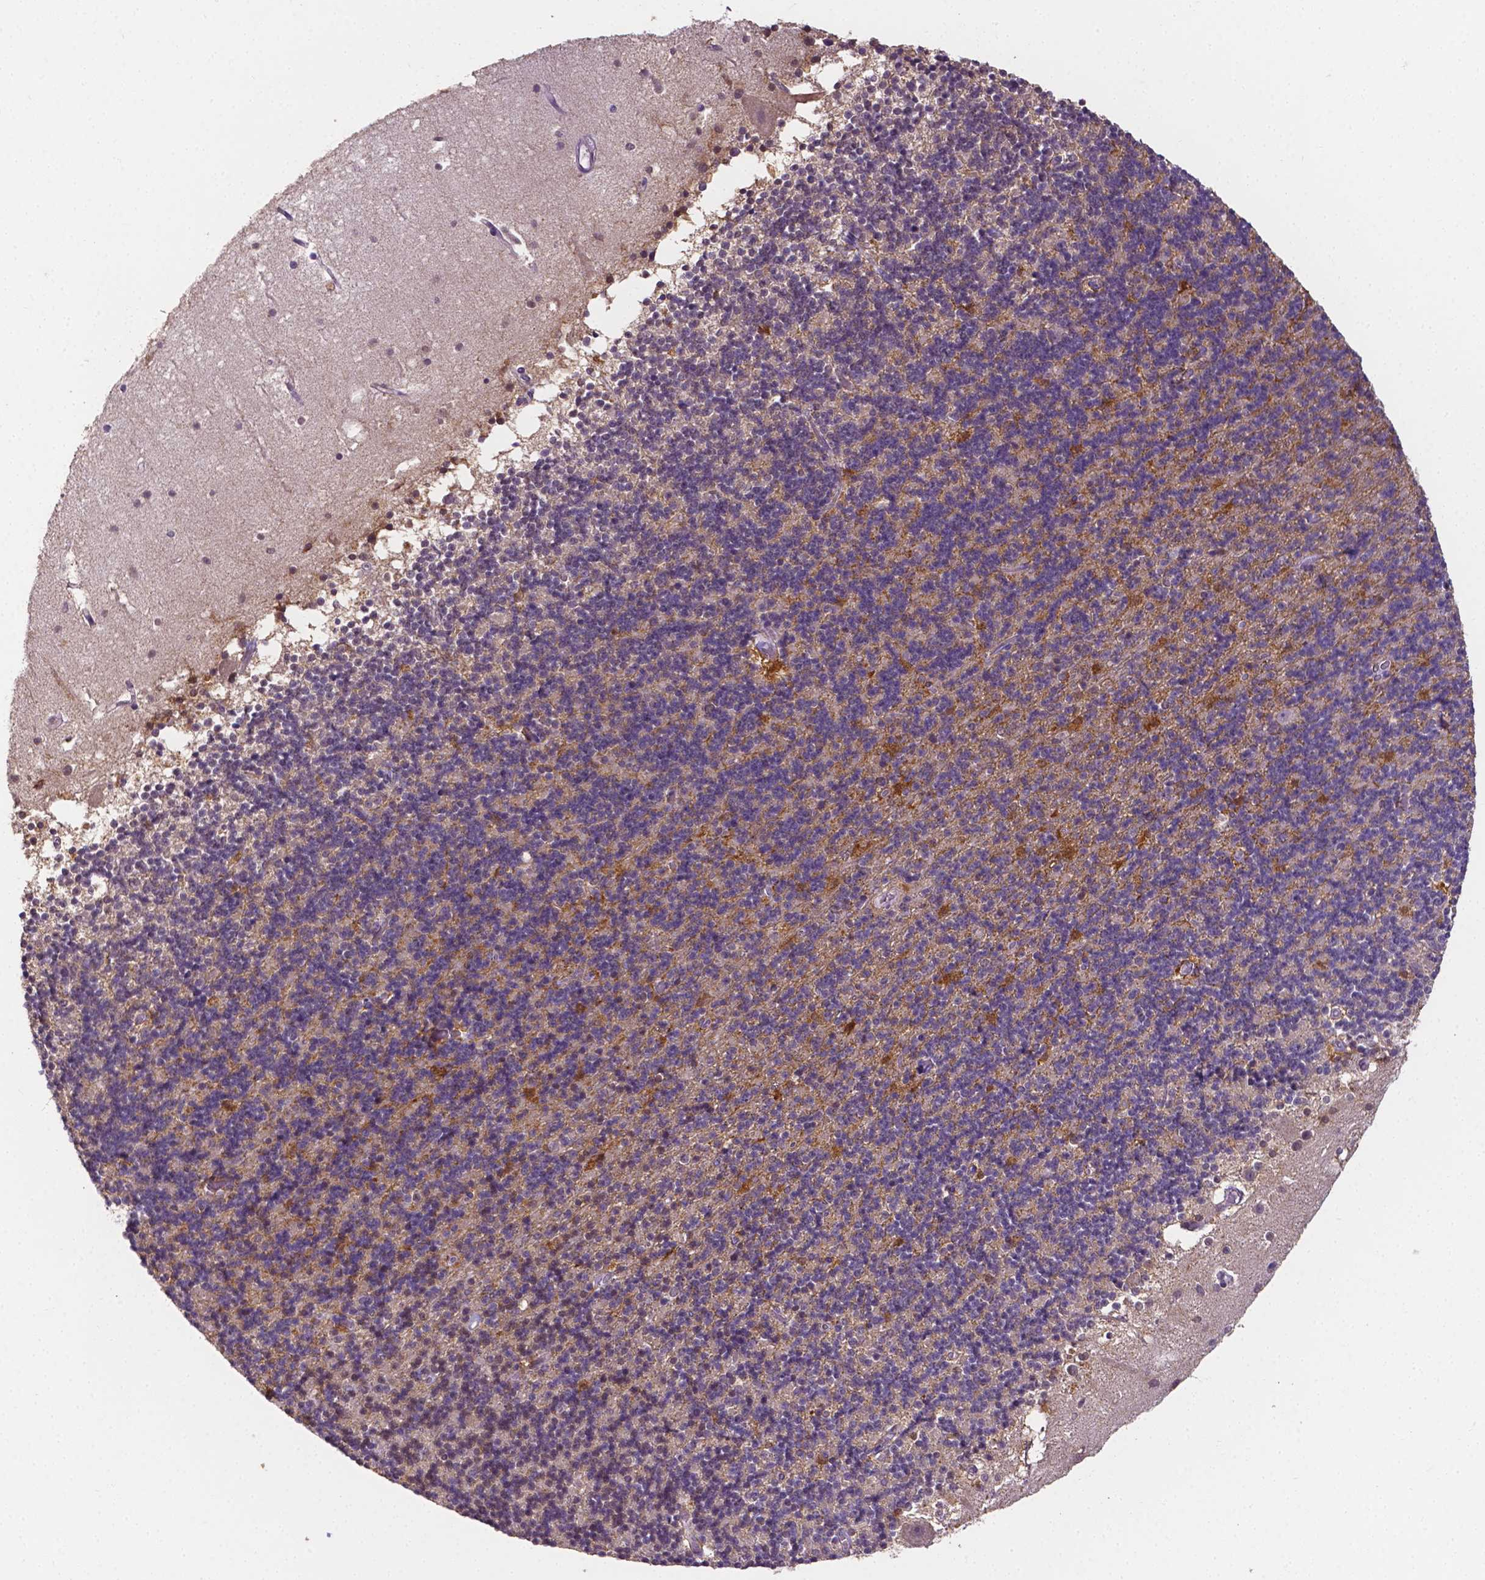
{"staining": {"intensity": "moderate", "quantity": "<25%", "location": "cytoplasmic/membranous,nuclear"}, "tissue": "cerebellum", "cell_type": "Cells in granular layer", "image_type": "normal", "snomed": [{"axis": "morphology", "description": "Normal tissue, NOS"}, {"axis": "topography", "description": "Cerebellum"}], "caption": "Cells in granular layer reveal low levels of moderate cytoplasmic/membranous,nuclear positivity in about <25% of cells in unremarkable human cerebellum.", "gene": "PSAT1", "patient": {"sex": "male", "age": 70}}